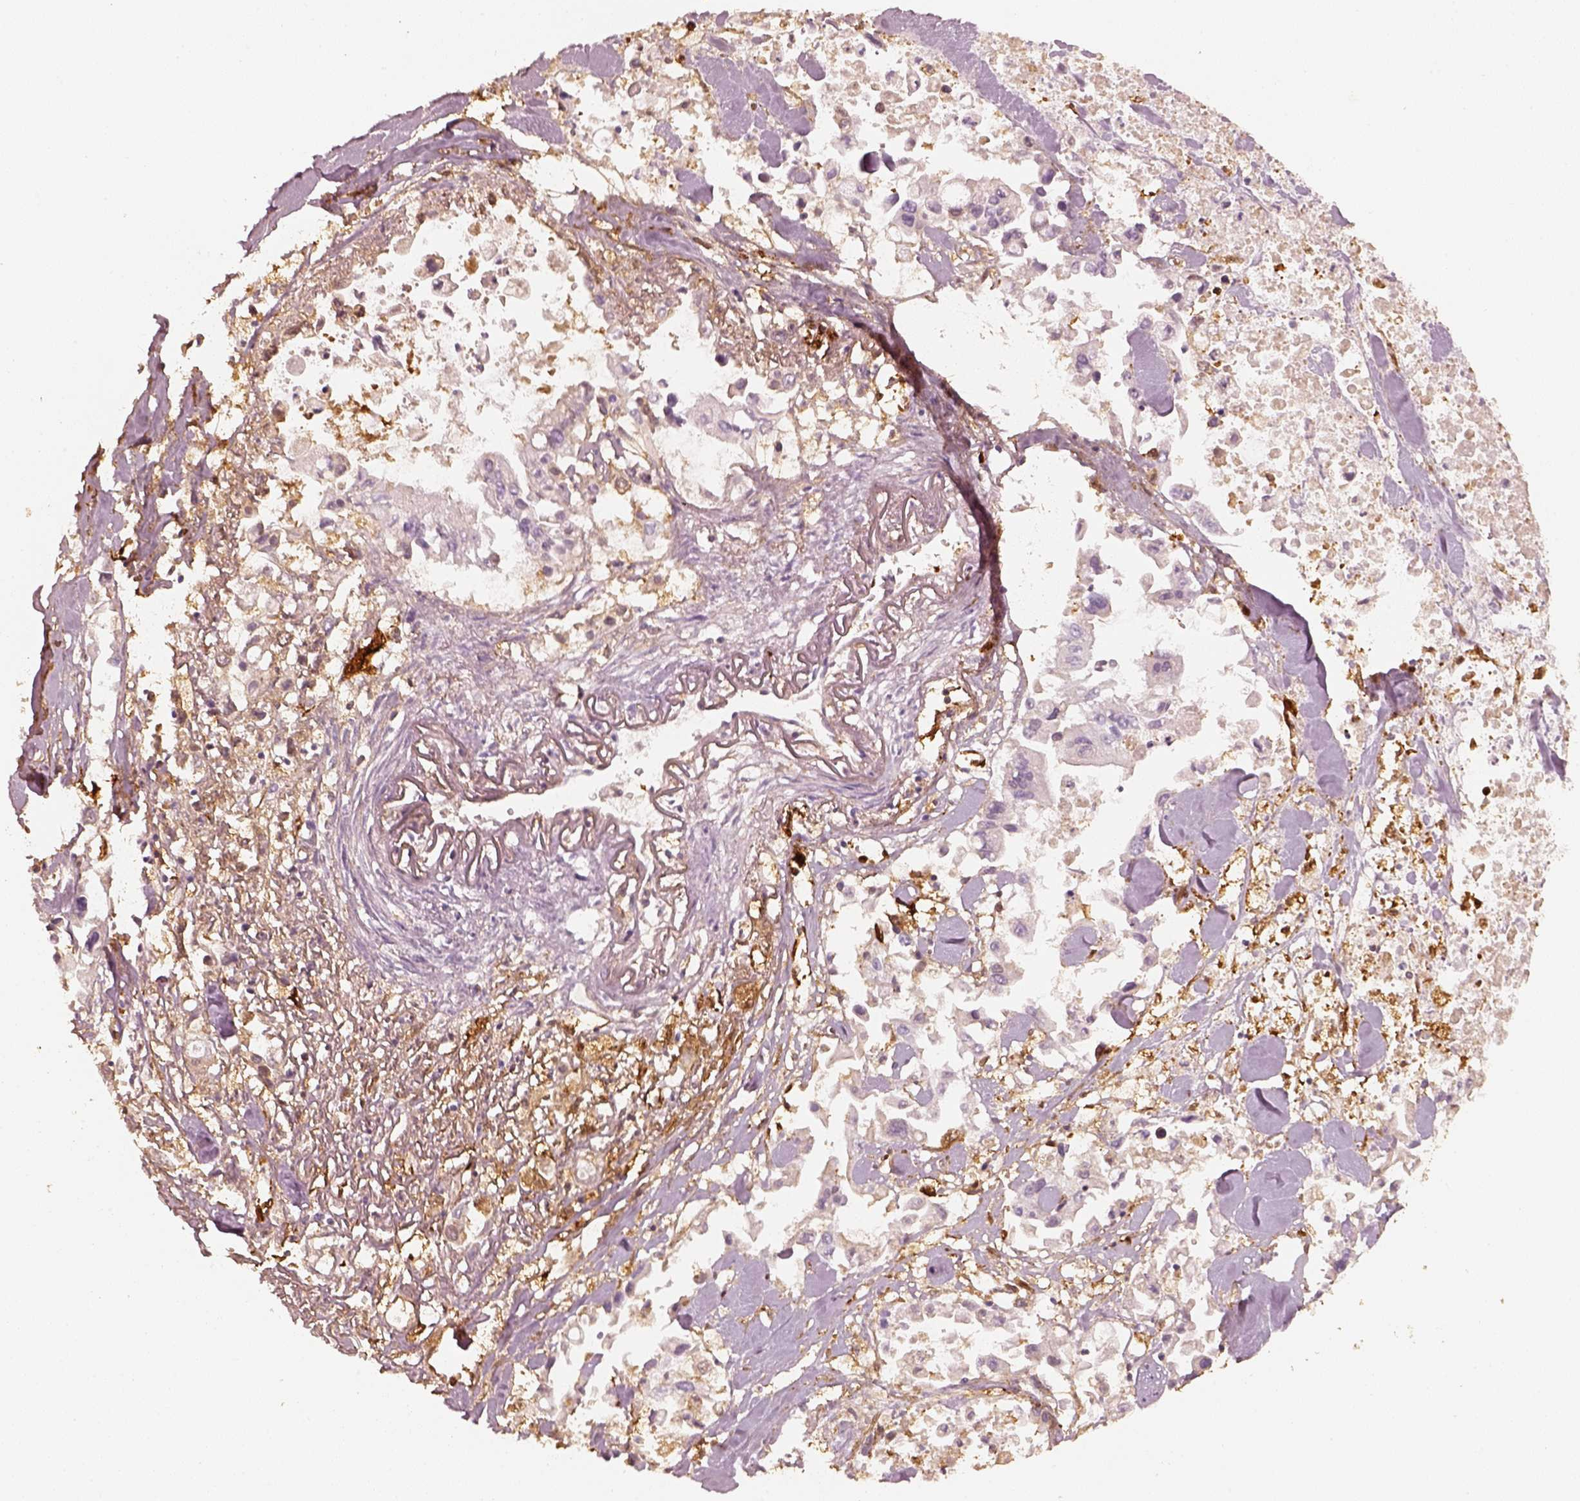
{"staining": {"intensity": "negative", "quantity": "none", "location": "none"}, "tissue": "pancreatic cancer", "cell_type": "Tumor cells", "image_type": "cancer", "snomed": [{"axis": "morphology", "description": "Adenocarcinoma, NOS"}, {"axis": "topography", "description": "Pancreas"}], "caption": "DAB immunohistochemical staining of pancreatic adenocarcinoma exhibits no significant expression in tumor cells.", "gene": "FSCN1", "patient": {"sex": "female", "age": 83}}